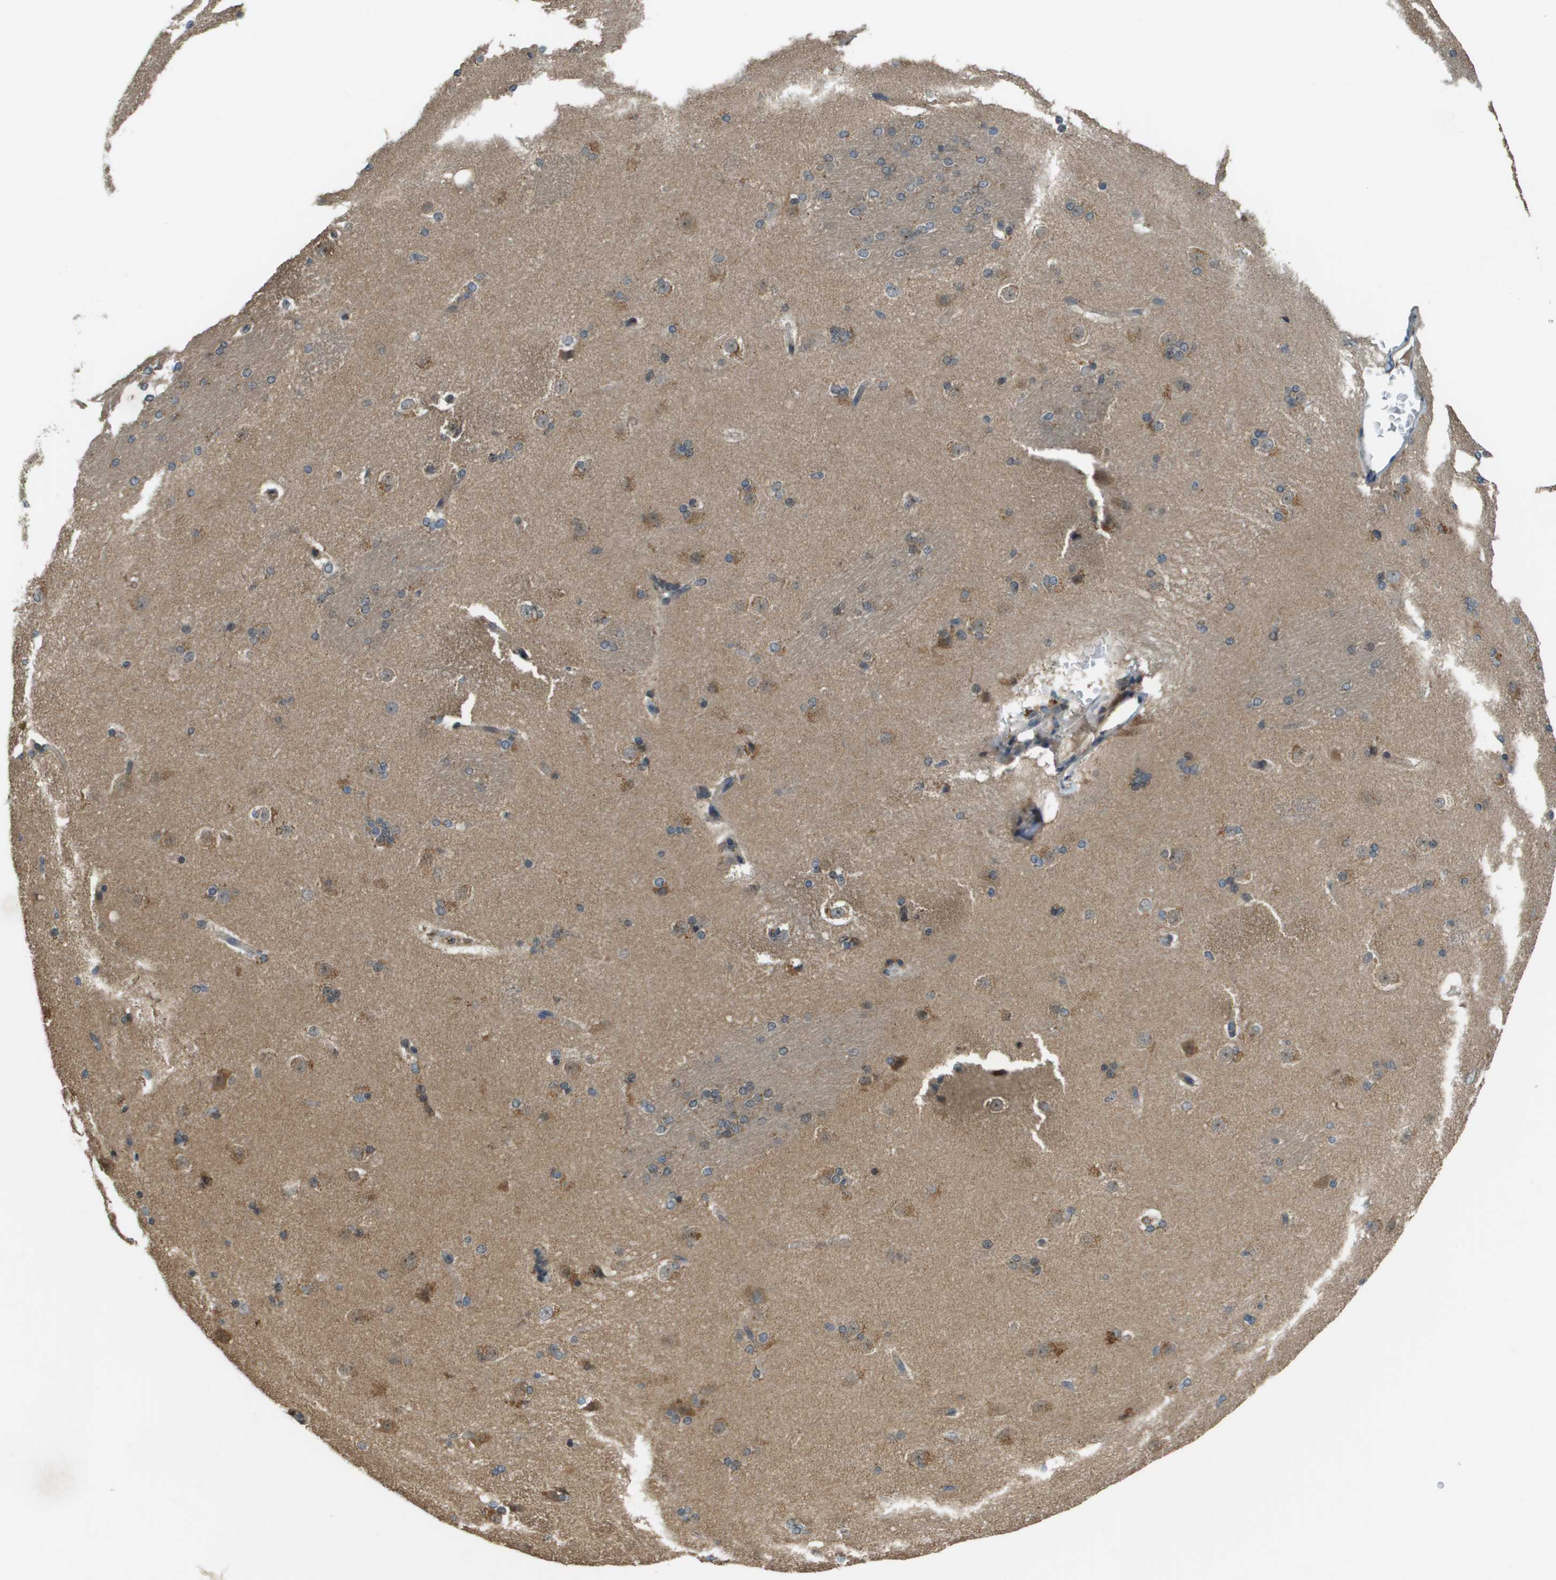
{"staining": {"intensity": "weak", "quantity": "<25%", "location": "cytoplasmic/membranous"}, "tissue": "caudate", "cell_type": "Glial cells", "image_type": "normal", "snomed": [{"axis": "morphology", "description": "Normal tissue, NOS"}, {"axis": "topography", "description": "Lateral ventricle wall"}], "caption": "DAB immunohistochemical staining of benign human caudate demonstrates no significant expression in glial cells.", "gene": "CDKN2C", "patient": {"sex": "female", "age": 19}}